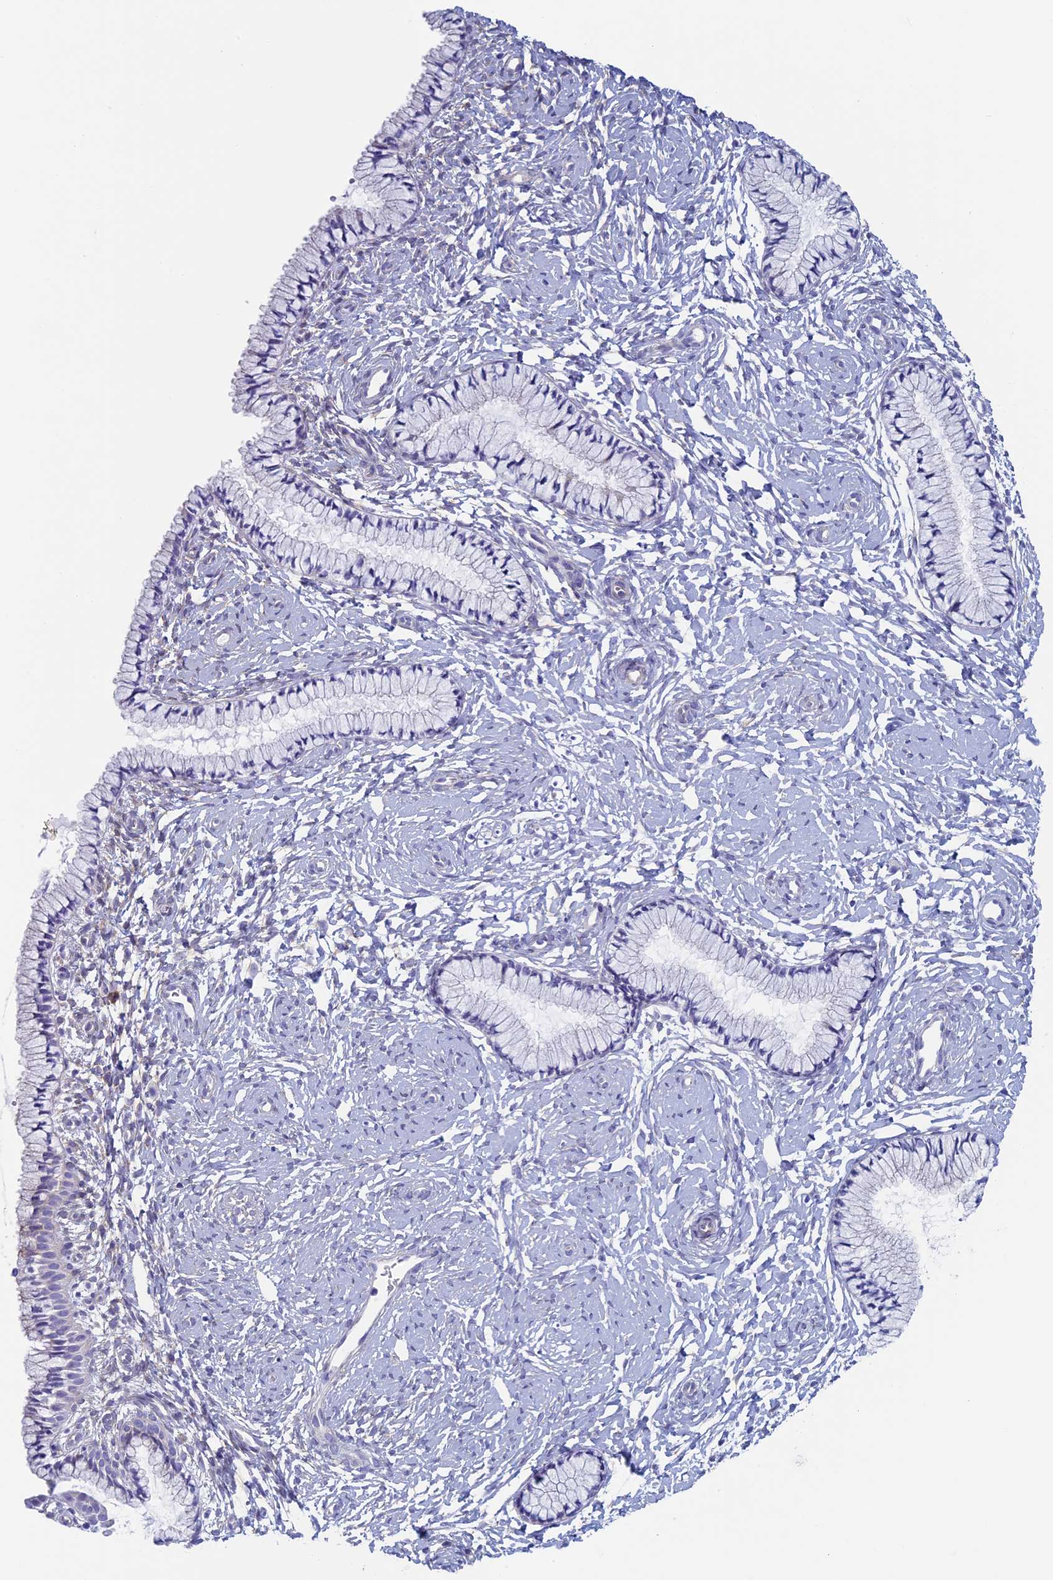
{"staining": {"intensity": "negative", "quantity": "none", "location": "none"}, "tissue": "cervix", "cell_type": "Glandular cells", "image_type": "normal", "snomed": [{"axis": "morphology", "description": "Normal tissue, NOS"}, {"axis": "topography", "description": "Cervix"}], "caption": "High magnification brightfield microscopy of unremarkable cervix stained with DAB (brown) and counterstained with hematoxylin (blue): glandular cells show no significant positivity.", "gene": "MAGEB6", "patient": {"sex": "female", "age": 33}}